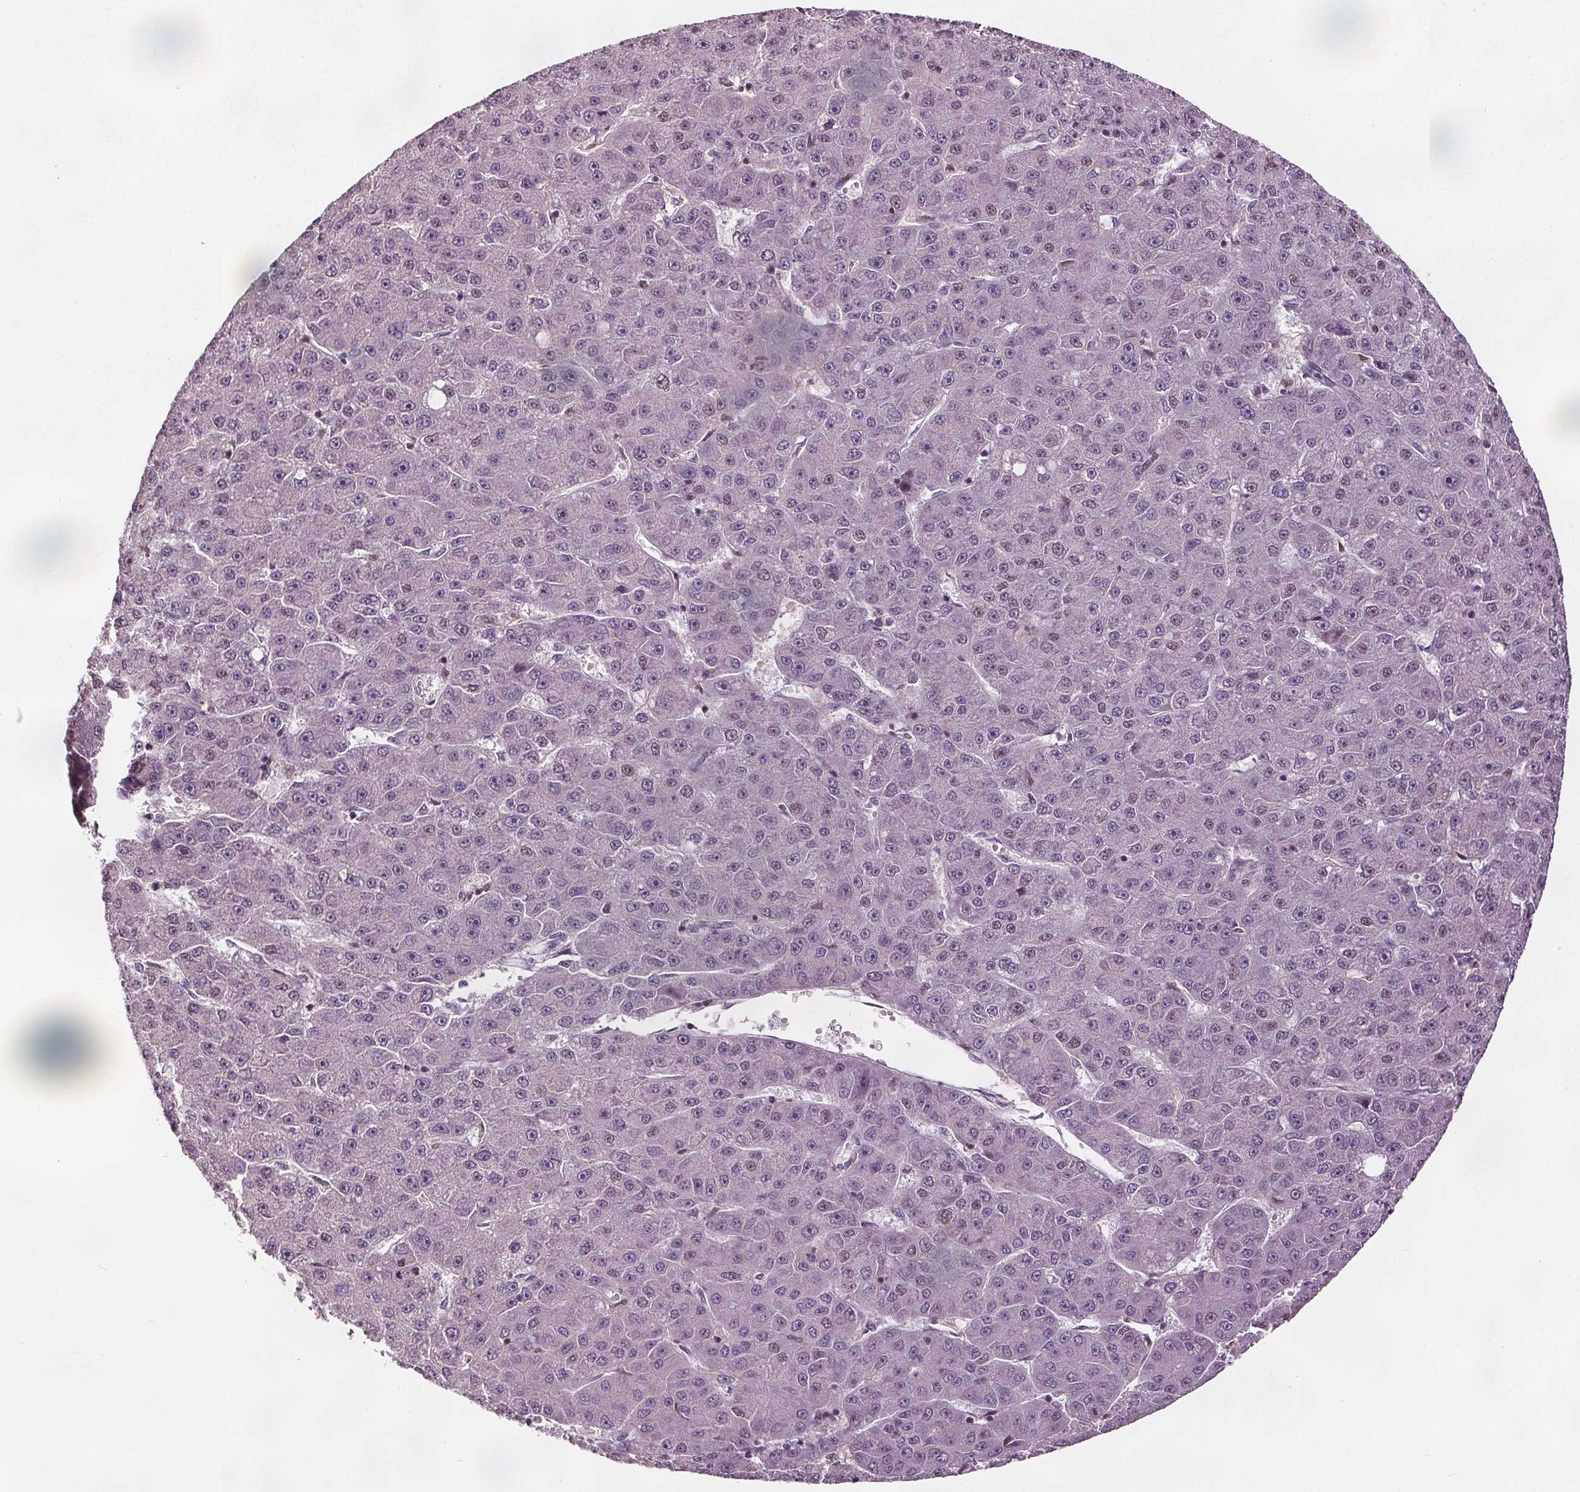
{"staining": {"intensity": "weak", "quantity": "<25%", "location": "nuclear"}, "tissue": "liver cancer", "cell_type": "Tumor cells", "image_type": "cancer", "snomed": [{"axis": "morphology", "description": "Carcinoma, Hepatocellular, NOS"}, {"axis": "topography", "description": "Liver"}], "caption": "This micrograph is of liver cancer (hepatocellular carcinoma) stained with immunohistochemistry to label a protein in brown with the nuclei are counter-stained blue. There is no staining in tumor cells. (DAB immunohistochemistry with hematoxylin counter stain).", "gene": "DDX11", "patient": {"sex": "male", "age": 67}}